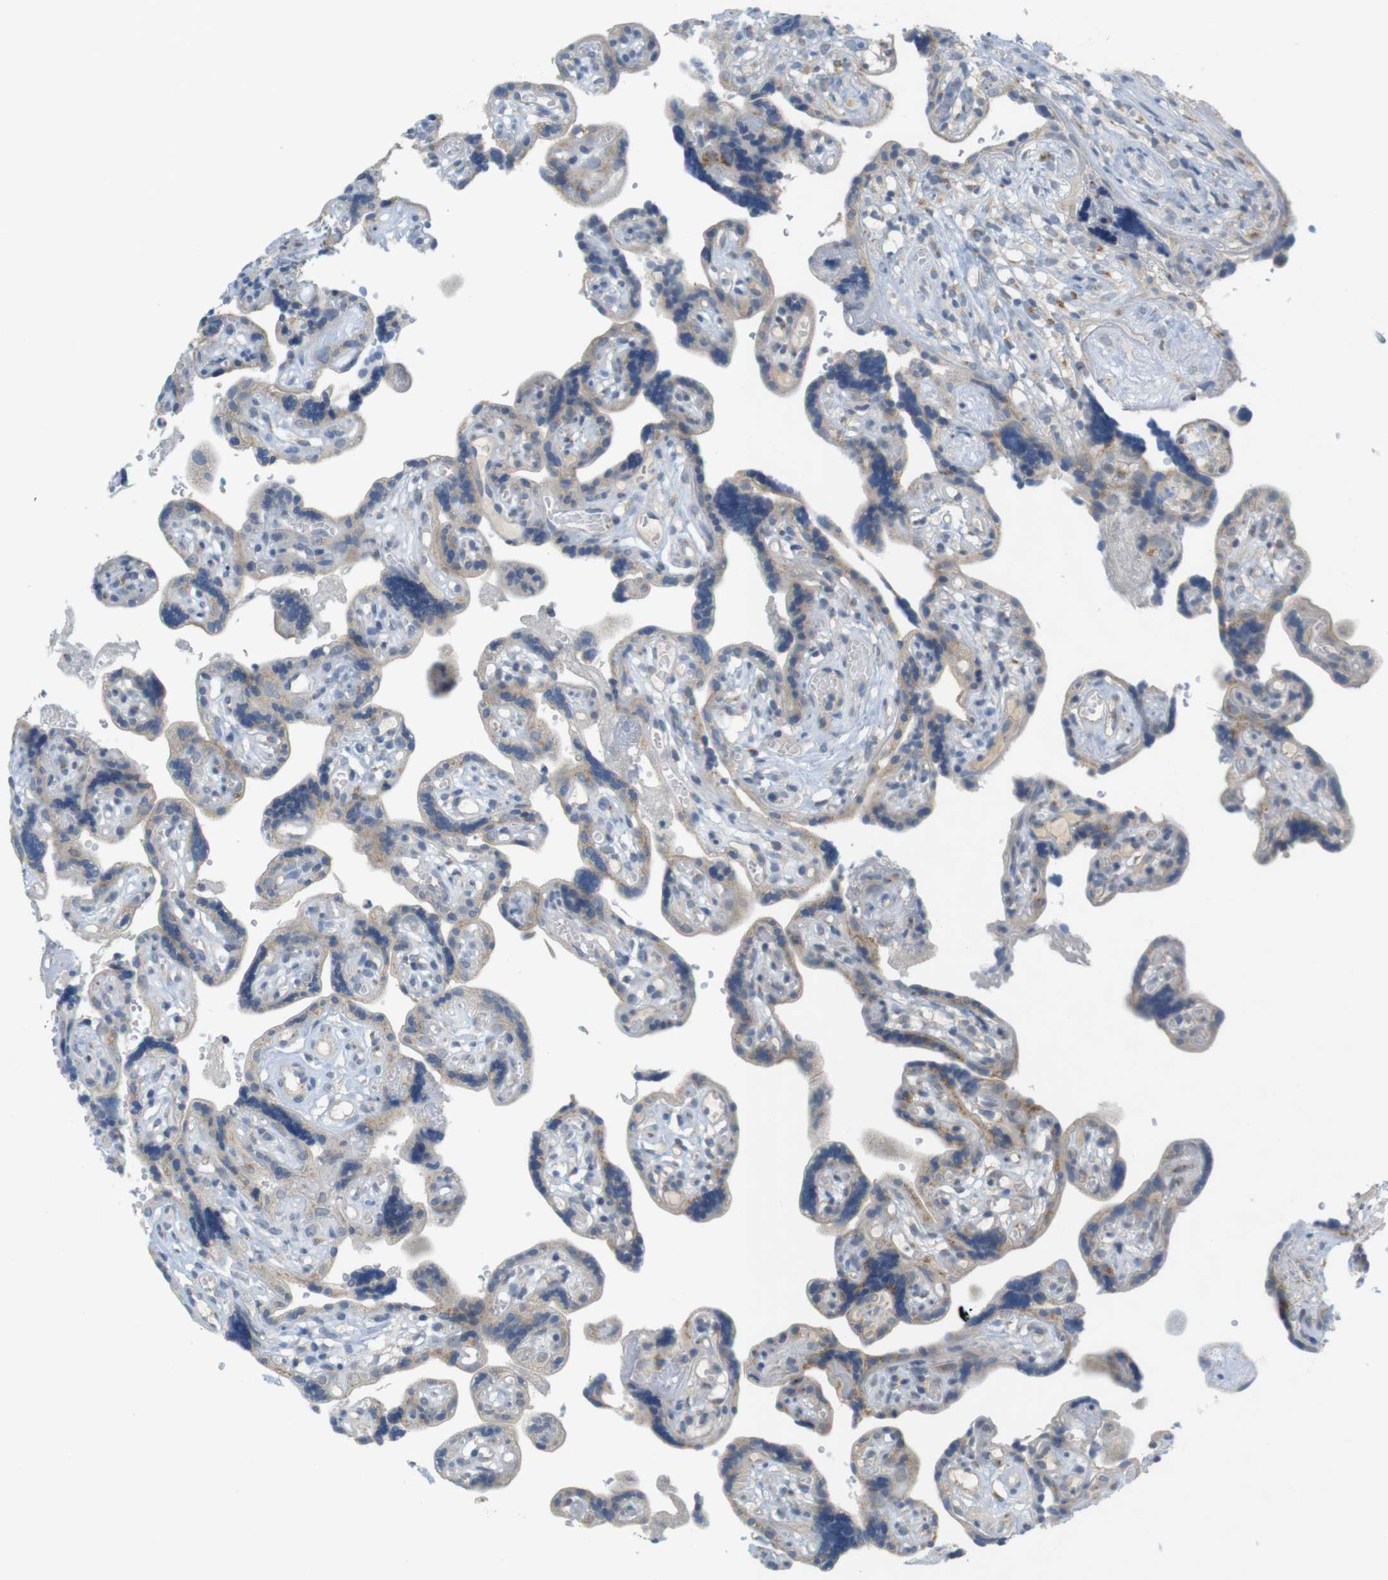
{"staining": {"intensity": "moderate", "quantity": ">75%", "location": "cytoplasmic/membranous"}, "tissue": "placenta", "cell_type": "Decidual cells", "image_type": "normal", "snomed": [{"axis": "morphology", "description": "Normal tissue, NOS"}, {"axis": "topography", "description": "Placenta"}], "caption": "A brown stain highlights moderate cytoplasmic/membranous expression of a protein in decidual cells of normal placenta. The protein of interest is stained brown, and the nuclei are stained in blue (DAB (3,3'-diaminobenzidine) IHC with brightfield microscopy, high magnification).", "gene": "YIPF3", "patient": {"sex": "female", "age": 30}}